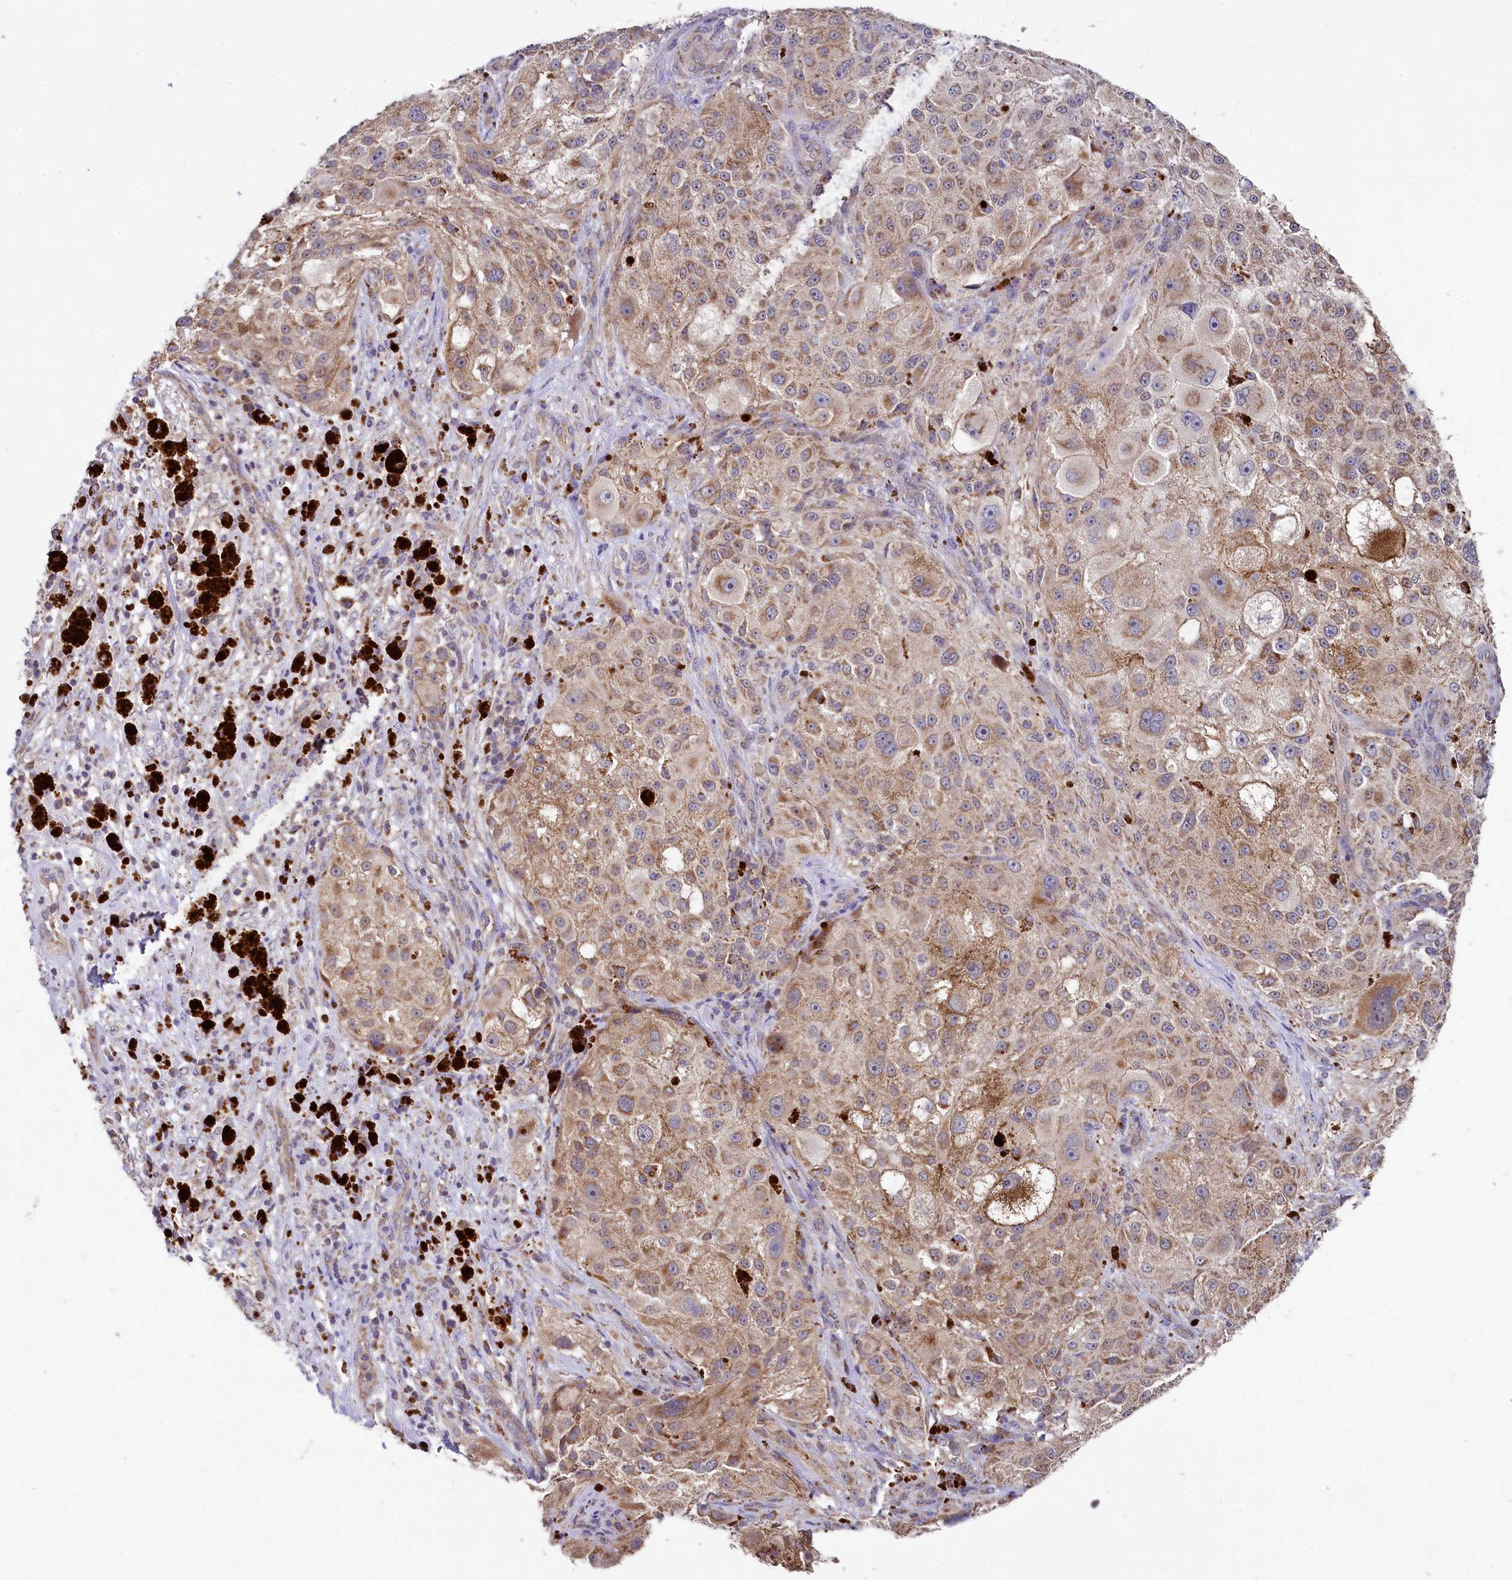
{"staining": {"intensity": "moderate", "quantity": ">75%", "location": "cytoplasmic/membranous"}, "tissue": "melanoma", "cell_type": "Tumor cells", "image_type": "cancer", "snomed": [{"axis": "morphology", "description": "Necrosis, NOS"}, {"axis": "morphology", "description": "Malignant melanoma, NOS"}, {"axis": "topography", "description": "Skin"}], "caption": "A brown stain labels moderate cytoplasmic/membranous positivity of a protein in melanoma tumor cells.", "gene": "MRPL57", "patient": {"sex": "female", "age": 87}}